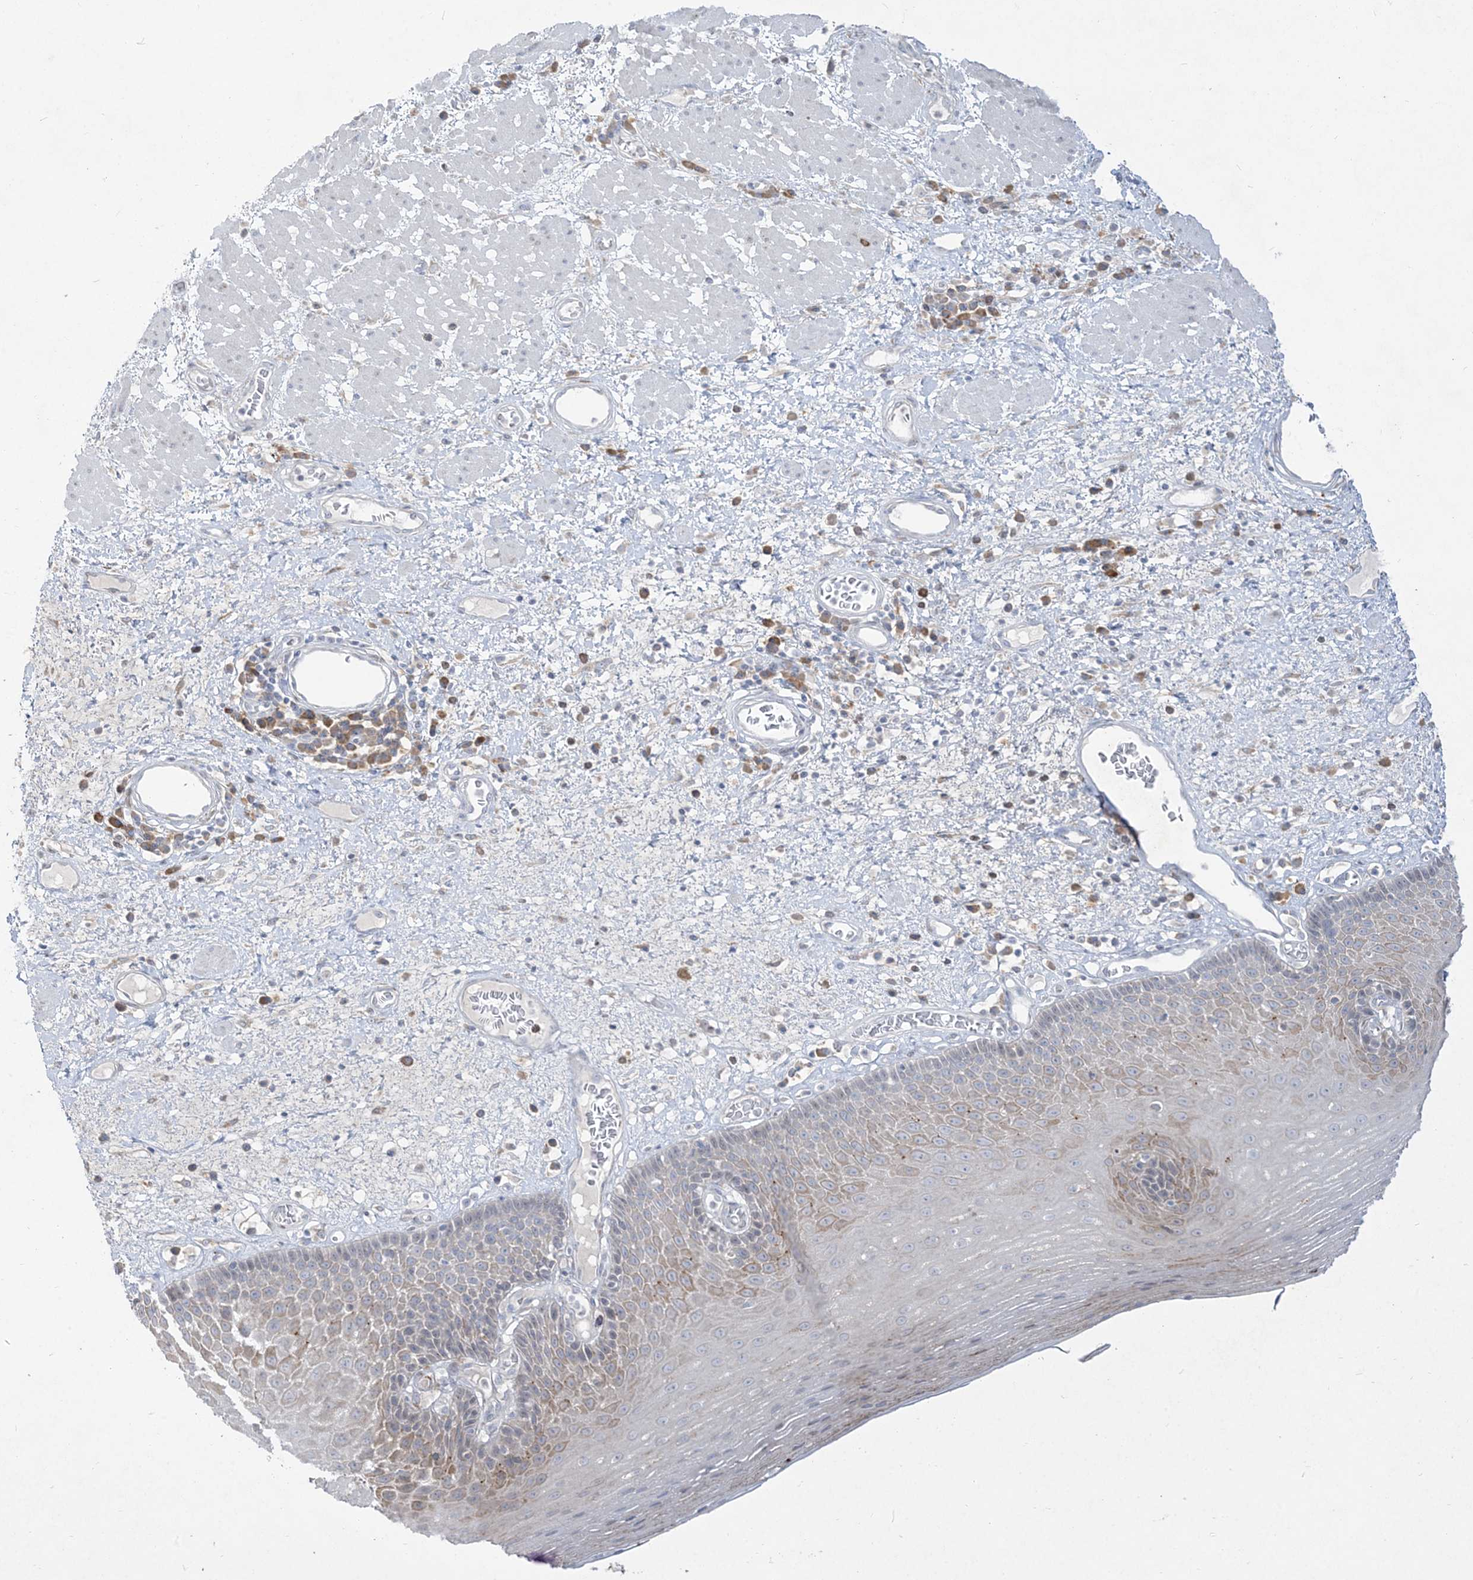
{"staining": {"intensity": "weak", "quantity": "<25%", "location": "cytoplasmic/membranous"}, "tissue": "esophagus", "cell_type": "Squamous epithelial cells", "image_type": "normal", "snomed": [{"axis": "morphology", "description": "Normal tissue, NOS"}, {"axis": "morphology", "description": "Adenocarcinoma, NOS"}, {"axis": "topography", "description": "Esophagus"}], "caption": "Squamous epithelial cells are negative for brown protein staining in benign esophagus. (DAB immunohistochemistry (IHC), high magnification).", "gene": "LOXL3", "patient": {"sex": "male", "age": 62}}